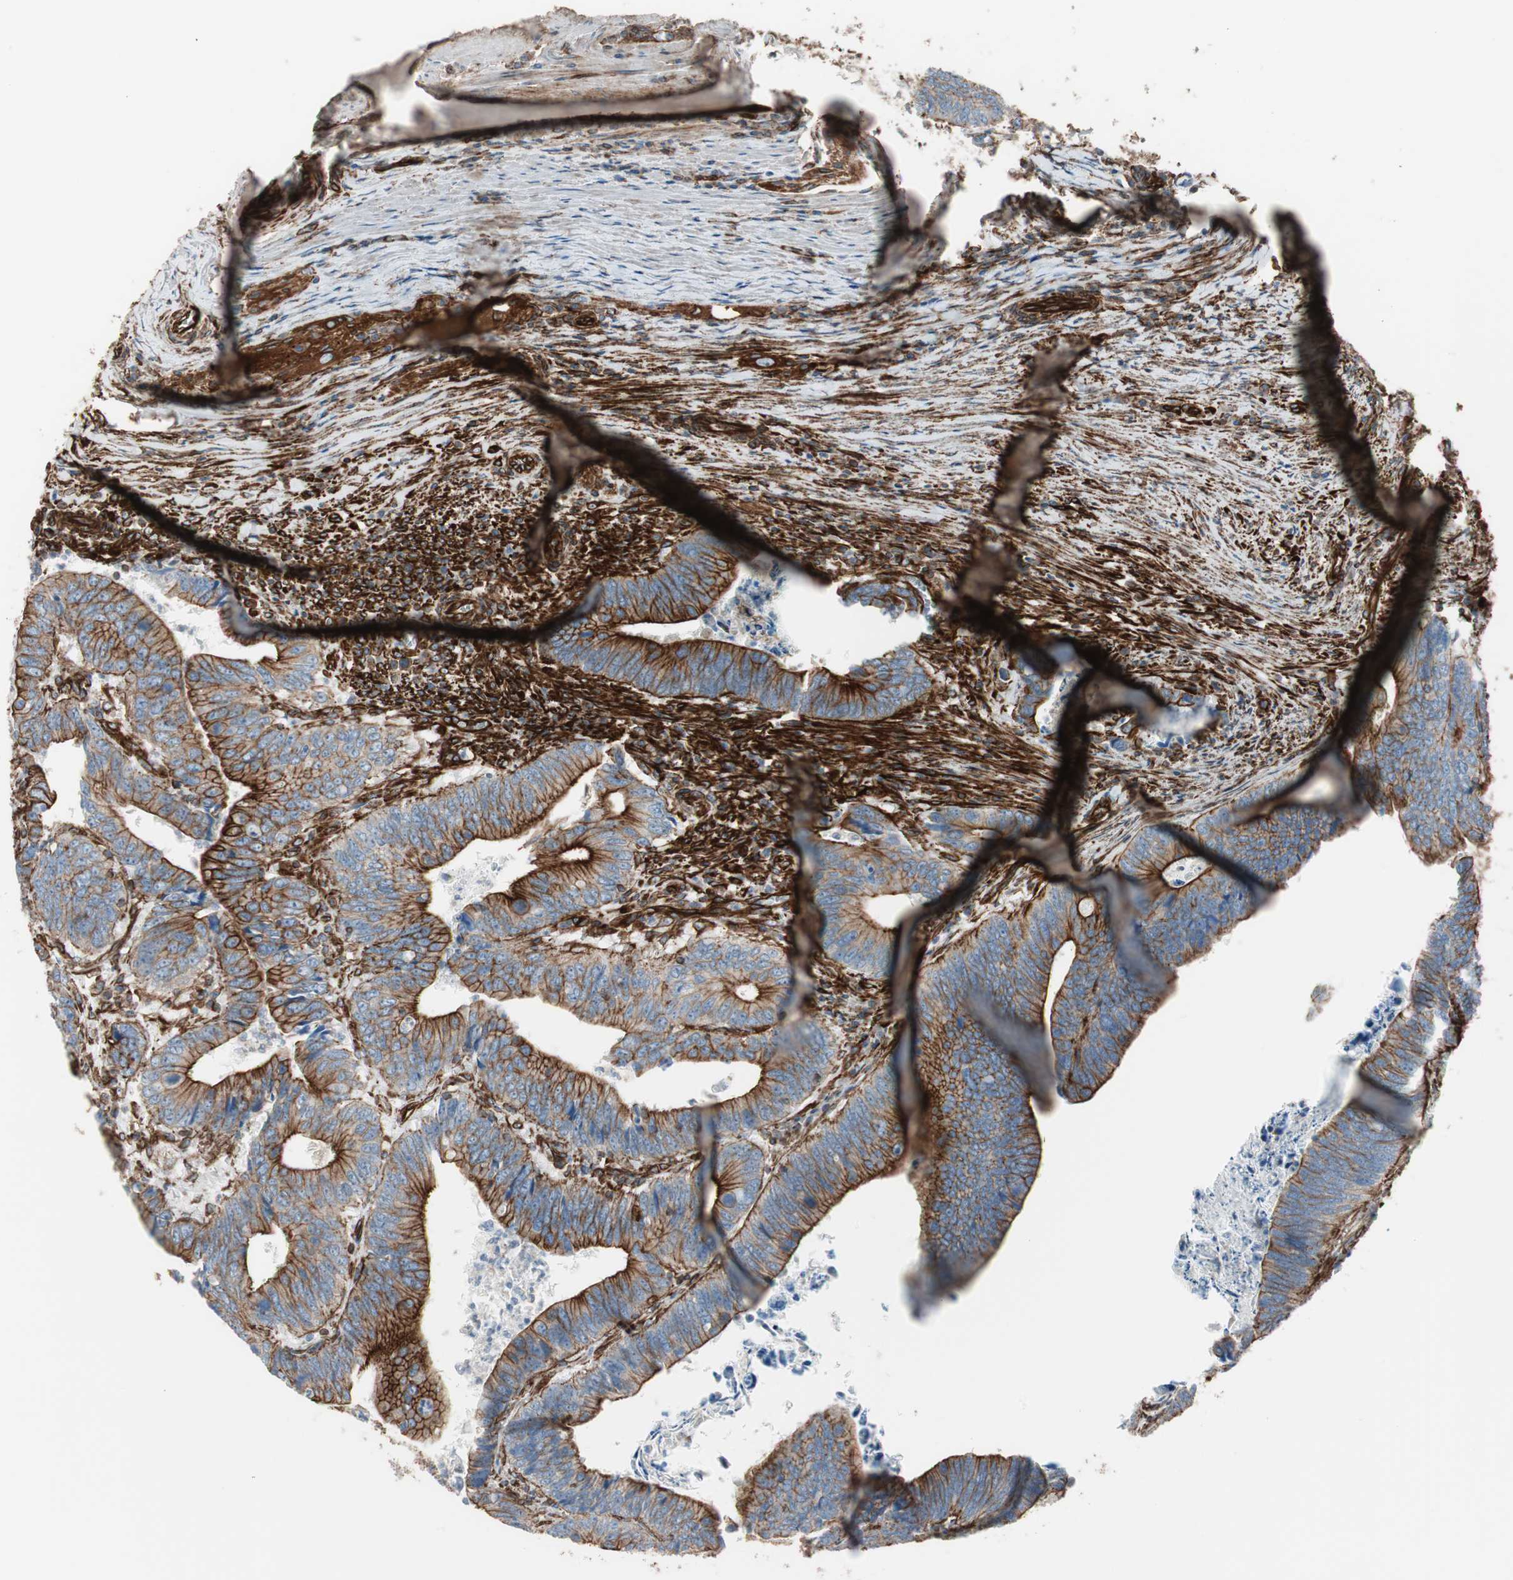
{"staining": {"intensity": "strong", "quantity": ">75%", "location": "cytoplasmic/membranous"}, "tissue": "colorectal cancer", "cell_type": "Tumor cells", "image_type": "cancer", "snomed": [{"axis": "morphology", "description": "Adenocarcinoma, NOS"}, {"axis": "topography", "description": "Colon"}], "caption": "High-power microscopy captured an immunohistochemistry micrograph of colorectal cancer, revealing strong cytoplasmic/membranous positivity in about >75% of tumor cells. (IHC, brightfield microscopy, high magnification).", "gene": "TCTA", "patient": {"sex": "male", "age": 72}}